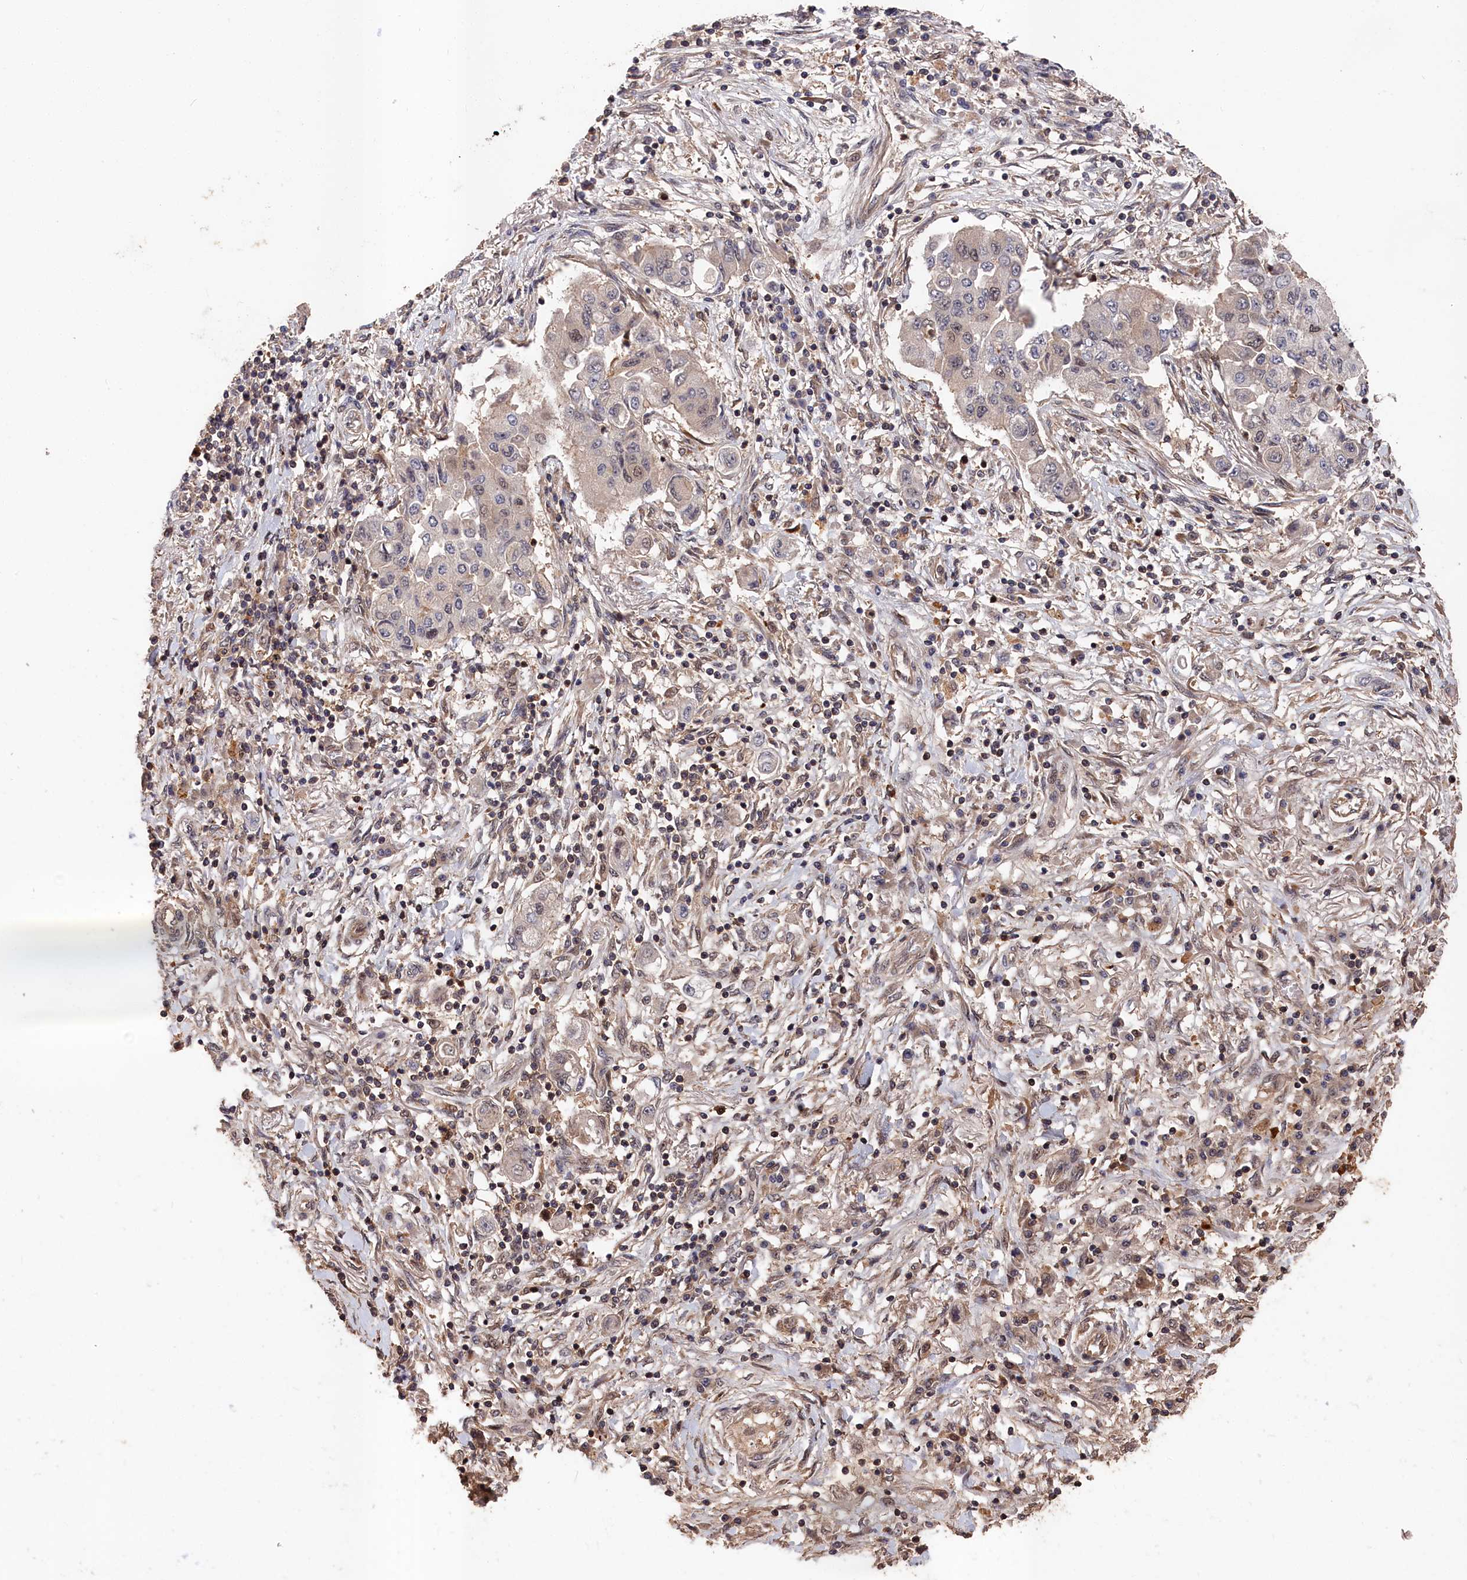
{"staining": {"intensity": "weak", "quantity": "<25%", "location": "nuclear"}, "tissue": "lung cancer", "cell_type": "Tumor cells", "image_type": "cancer", "snomed": [{"axis": "morphology", "description": "Squamous cell carcinoma, NOS"}, {"axis": "topography", "description": "Lung"}], "caption": "Tumor cells are negative for protein expression in human squamous cell carcinoma (lung).", "gene": "RMI2", "patient": {"sex": "male", "age": 74}}